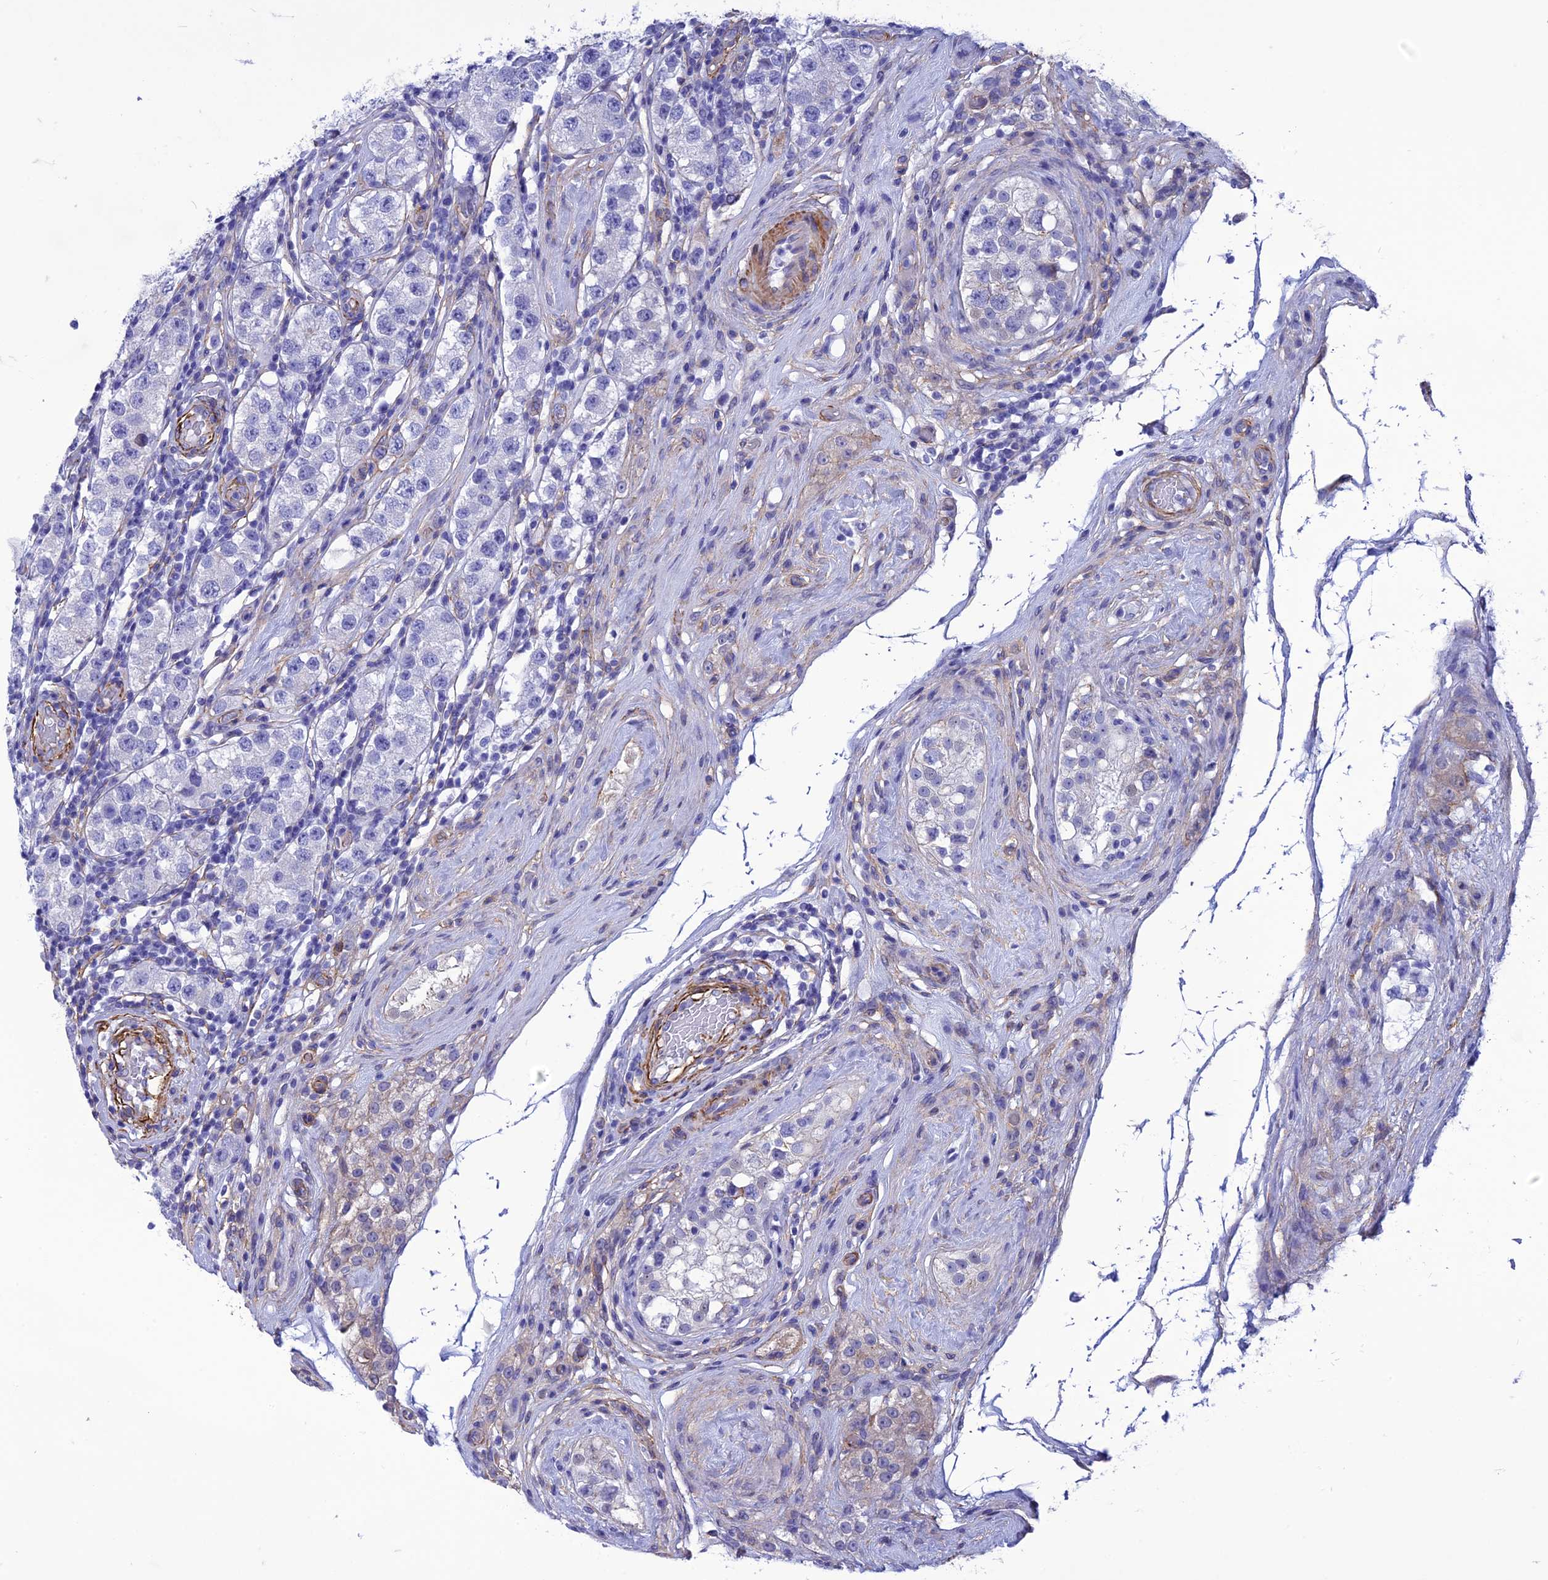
{"staining": {"intensity": "negative", "quantity": "none", "location": "none"}, "tissue": "testis cancer", "cell_type": "Tumor cells", "image_type": "cancer", "snomed": [{"axis": "morphology", "description": "Seminoma, NOS"}, {"axis": "topography", "description": "Testis"}], "caption": "This is an immunohistochemistry image of human testis cancer. There is no staining in tumor cells.", "gene": "NKD1", "patient": {"sex": "male", "age": 34}}